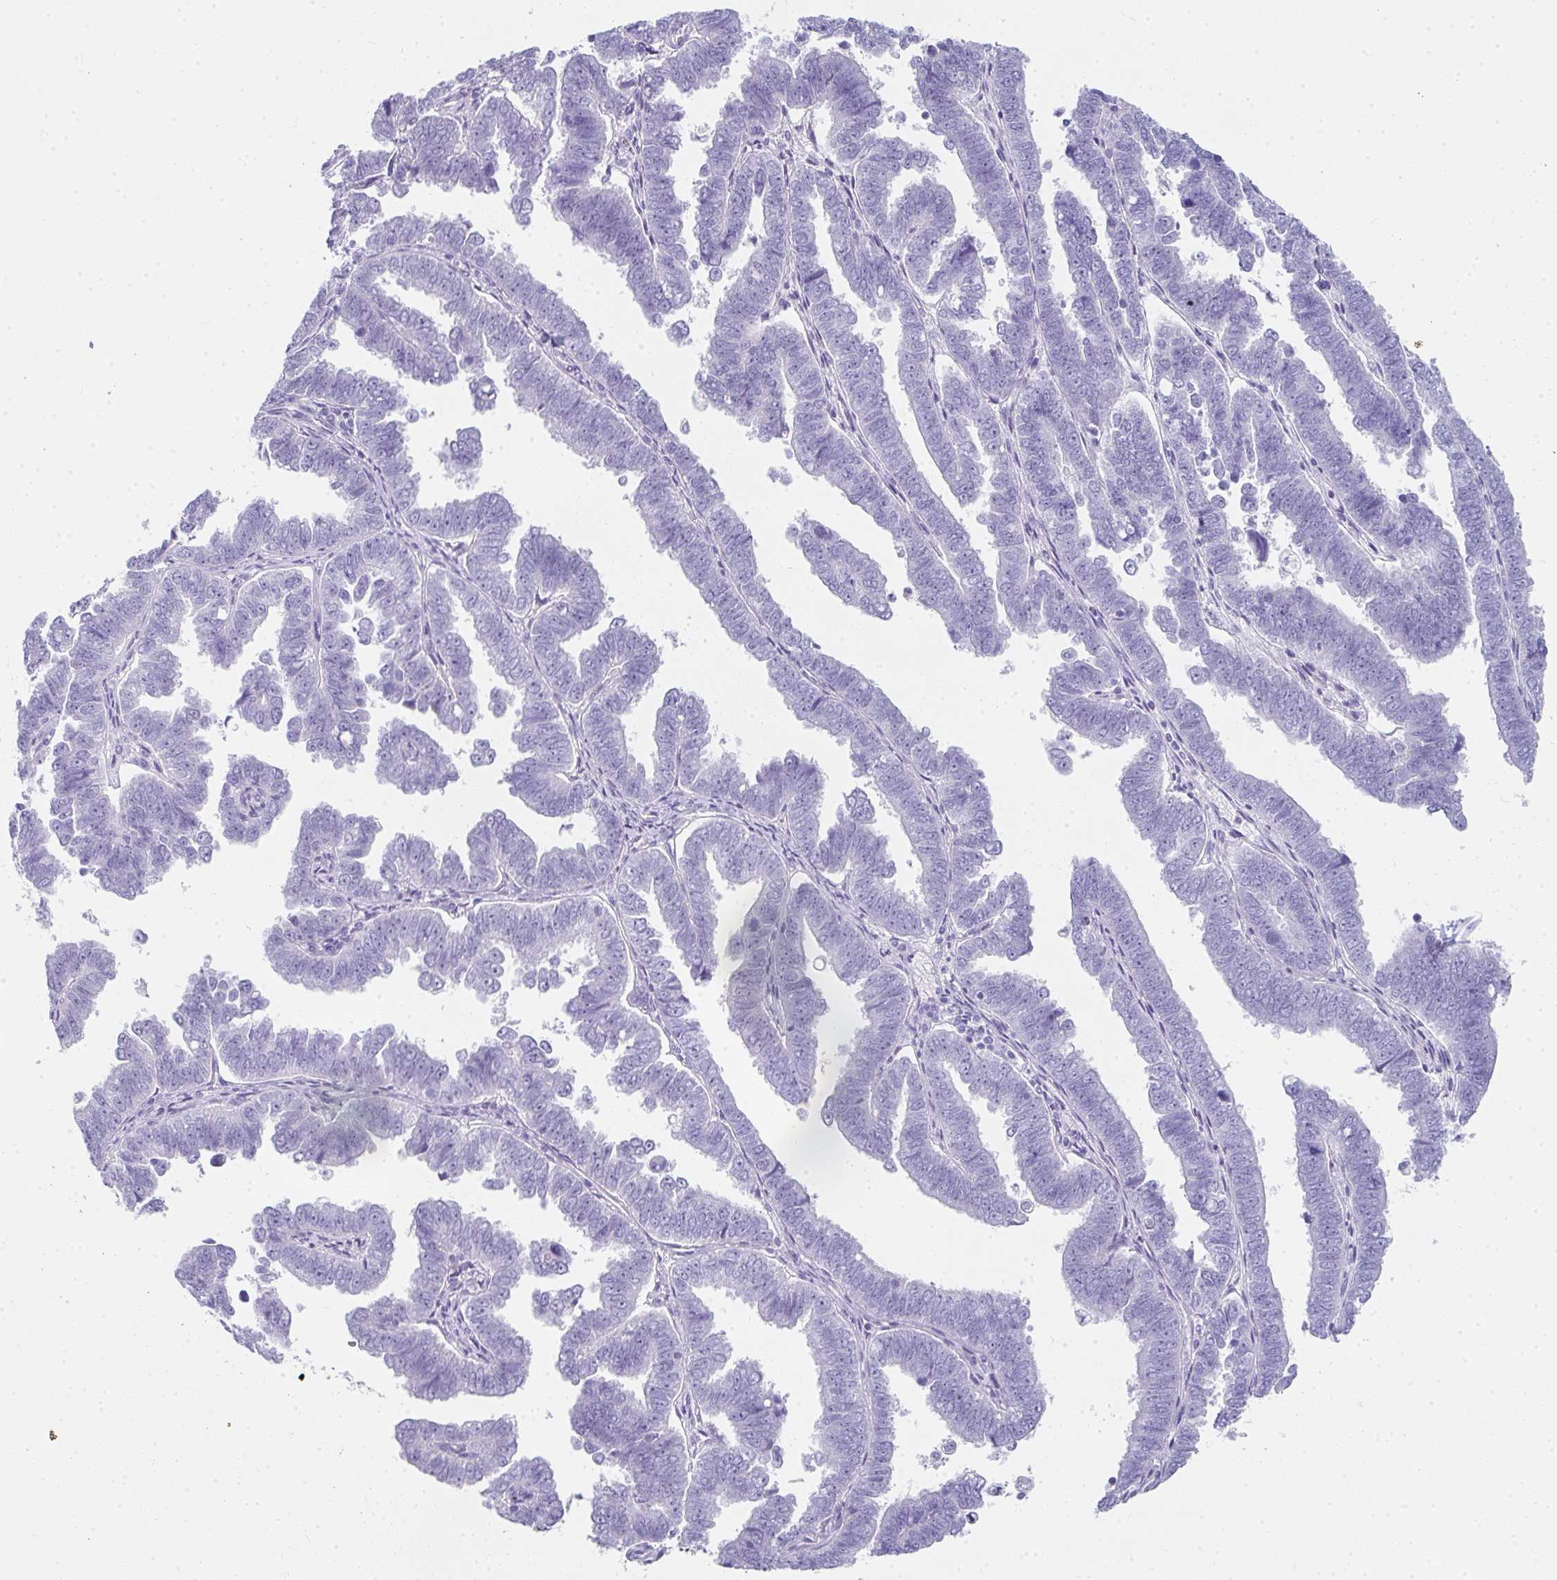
{"staining": {"intensity": "negative", "quantity": "none", "location": "none"}, "tissue": "endometrial cancer", "cell_type": "Tumor cells", "image_type": "cancer", "snomed": [{"axis": "morphology", "description": "Adenocarcinoma, NOS"}, {"axis": "topography", "description": "Endometrium"}], "caption": "Immunohistochemistry micrograph of endometrial cancer stained for a protein (brown), which reveals no staining in tumor cells.", "gene": "RLF", "patient": {"sex": "female", "age": 75}}